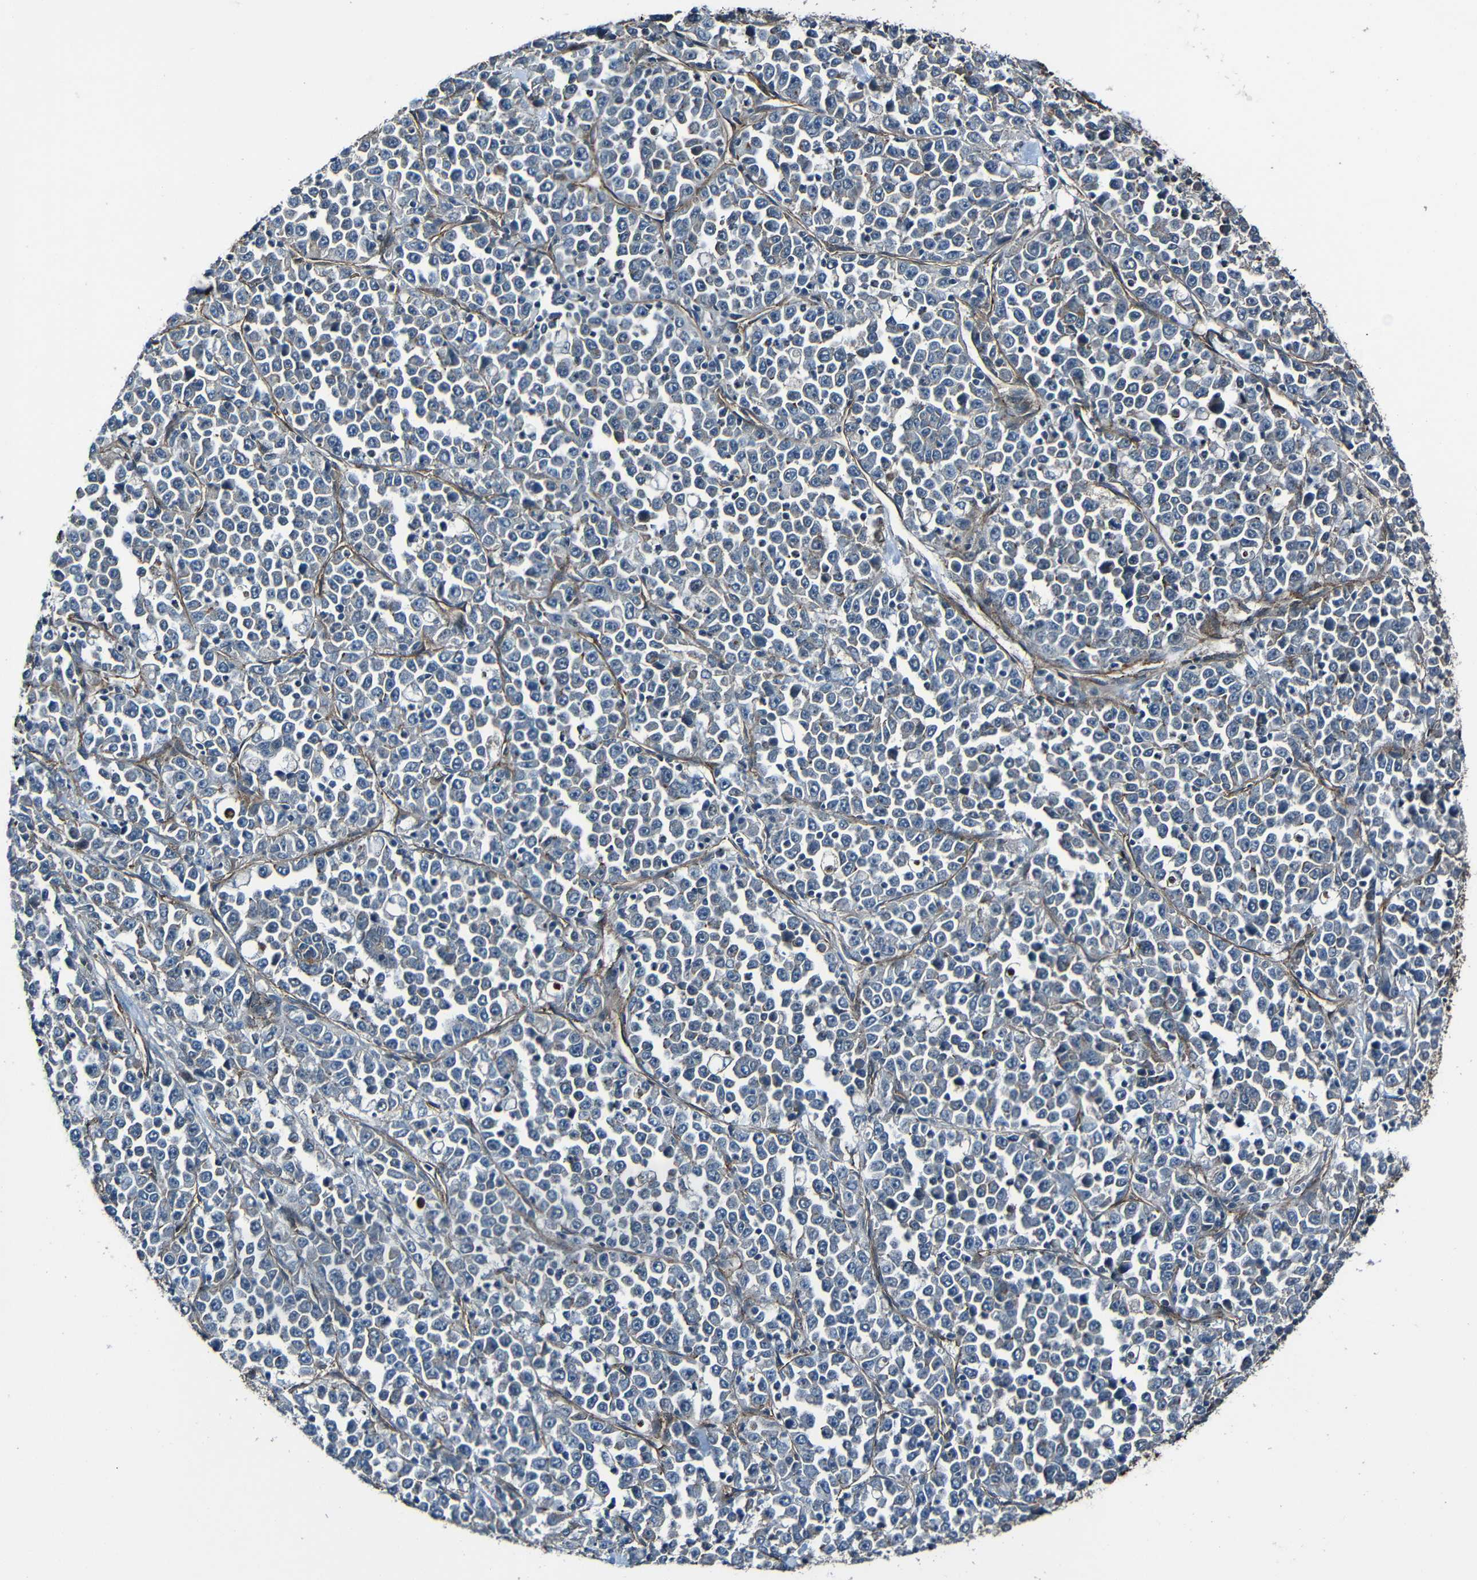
{"staining": {"intensity": "negative", "quantity": "none", "location": "none"}, "tissue": "stomach cancer", "cell_type": "Tumor cells", "image_type": "cancer", "snomed": [{"axis": "morphology", "description": "Normal tissue, NOS"}, {"axis": "morphology", "description": "Adenocarcinoma, NOS"}, {"axis": "topography", "description": "Stomach, upper"}, {"axis": "topography", "description": "Stomach"}], "caption": "An immunohistochemistry photomicrograph of stomach cancer (adenocarcinoma) is shown. There is no staining in tumor cells of stomach cancer (adenocarcinoma).", "gene": "LGR5", "patient": {"sex": "male", "age": 59}}